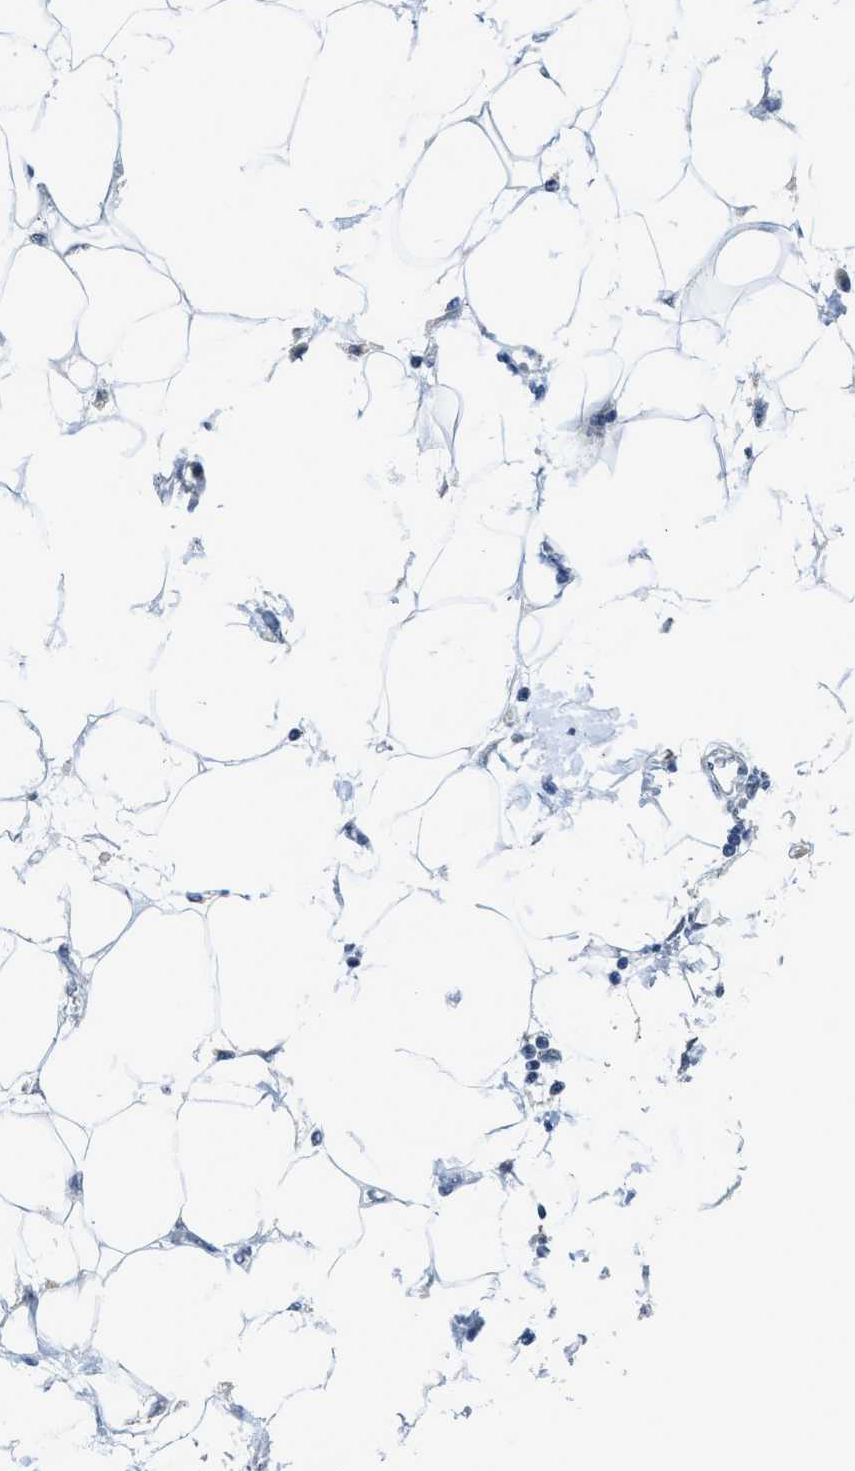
{"staining": {"intensity": "negative", "quantity": "none", "location": "none"}, "tissue": "adipose tissue", "cell_type": "Adipocytes", "image_type": "normal", "snomed": [{"axis": "morphology", "description": "Normal tissue, NOS"}, {"axis": "morphology", "description": "Adenocarcinoma, NOS"}, {"axis": "topography", "description": "Duodenum"}, {"axis": "topography", "description": "Peripheral nerve tissue"}], "caption": "Immunohistochemistry histopathology image of benign adipose tissue: adipose tissue stained with DAB shows no significant protein staining in adipocytes. The staining is performed using DAB brown chromogen with nuclei counter-stained in using hematoxylin.", "gene": "DUSP19", "patient": {"sex": "female", "age": 60}}